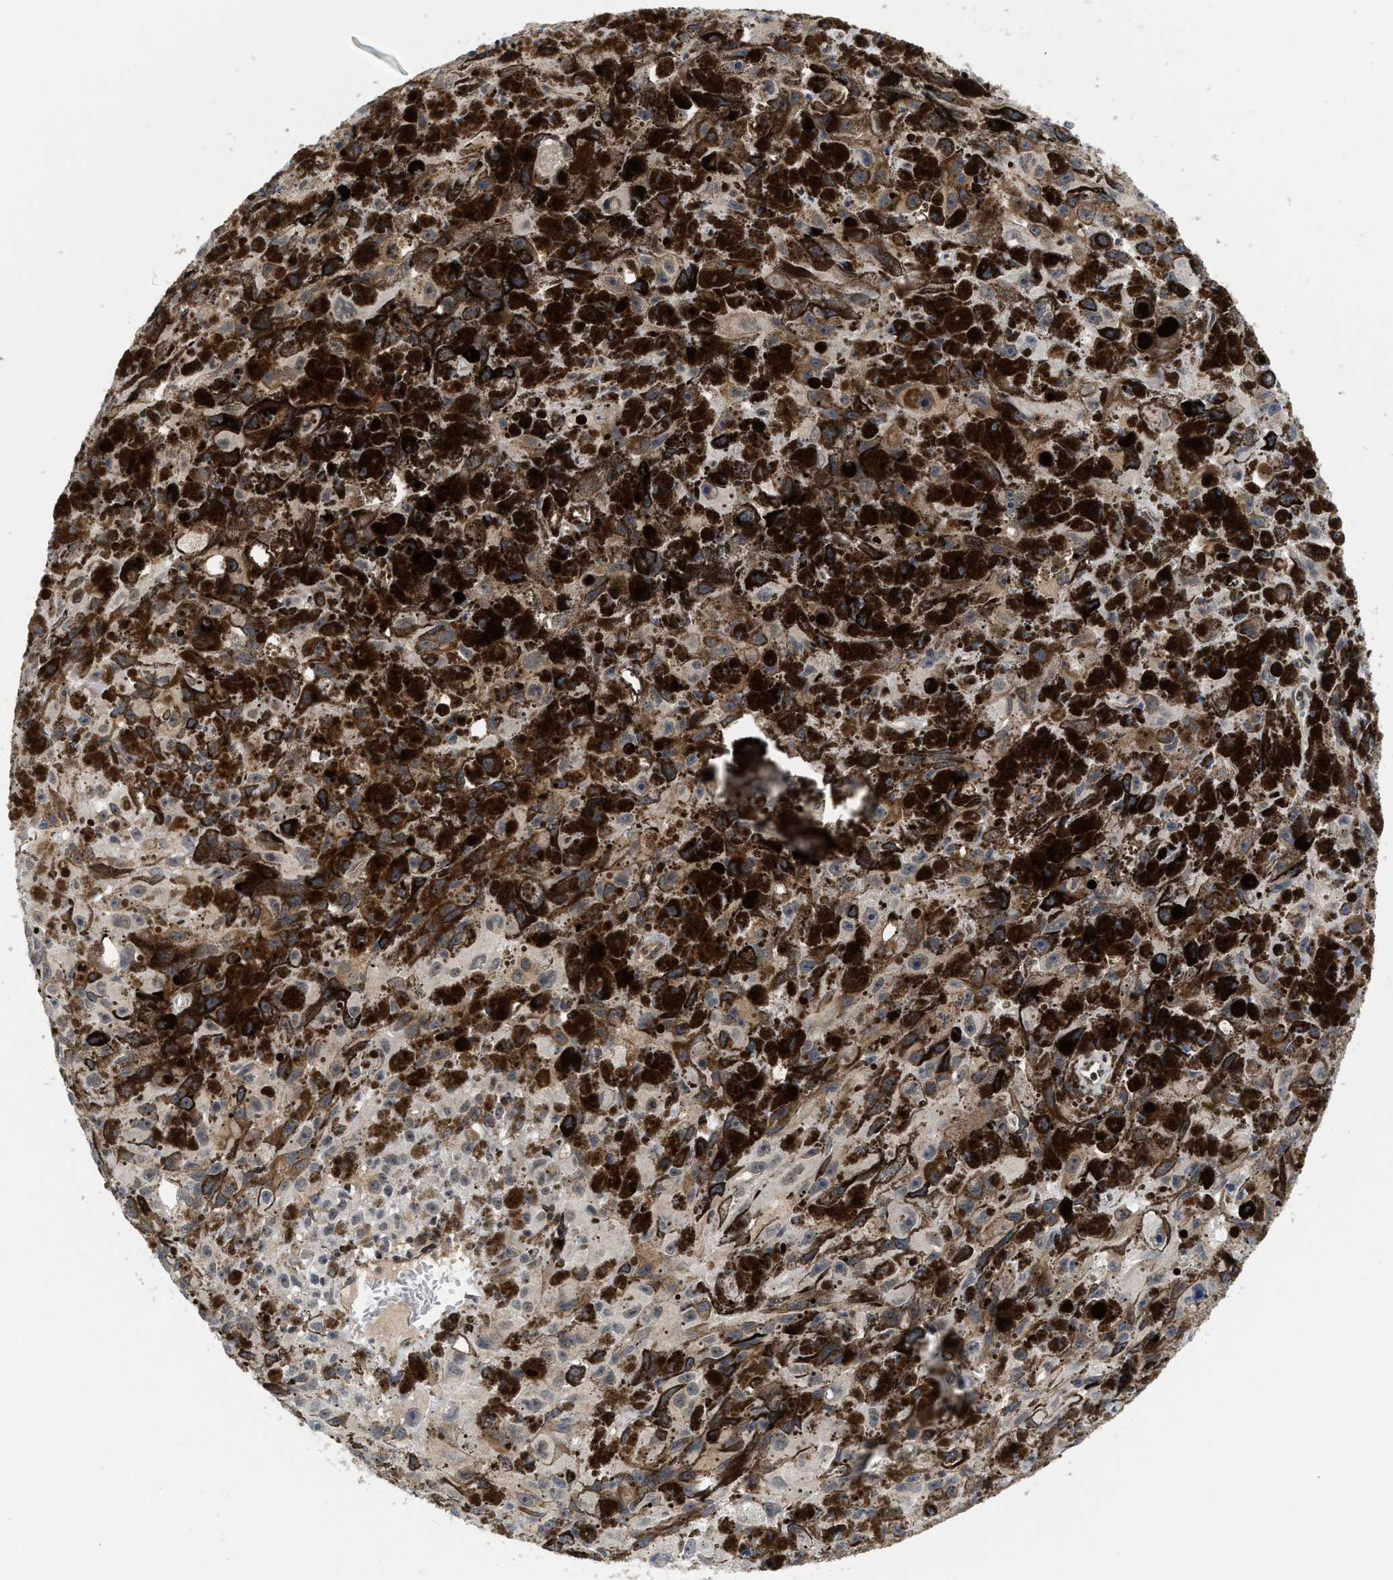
{"staining": {"intensity": "weak", "quantity": ">75%", "location": "cytoplasmic/membranous"}, "tissue": "melanoma", "cell_type": "Tumor cells", "image_type": "cancer", "snomed": [{"axis": "morphology", "description": "Malignant melanoma, NOS"}, {"axis": "topography", "description": "Skin"}], "caption": "DAB immunohistochemical staining of melanoma exhibits weak cytoplasmic/membranous protein positivity in approximately >75% of tumor cells. Nuclei are stained in blue.", "gene": "HIF1A", "patient": {"sex": "female", "age": 104}}